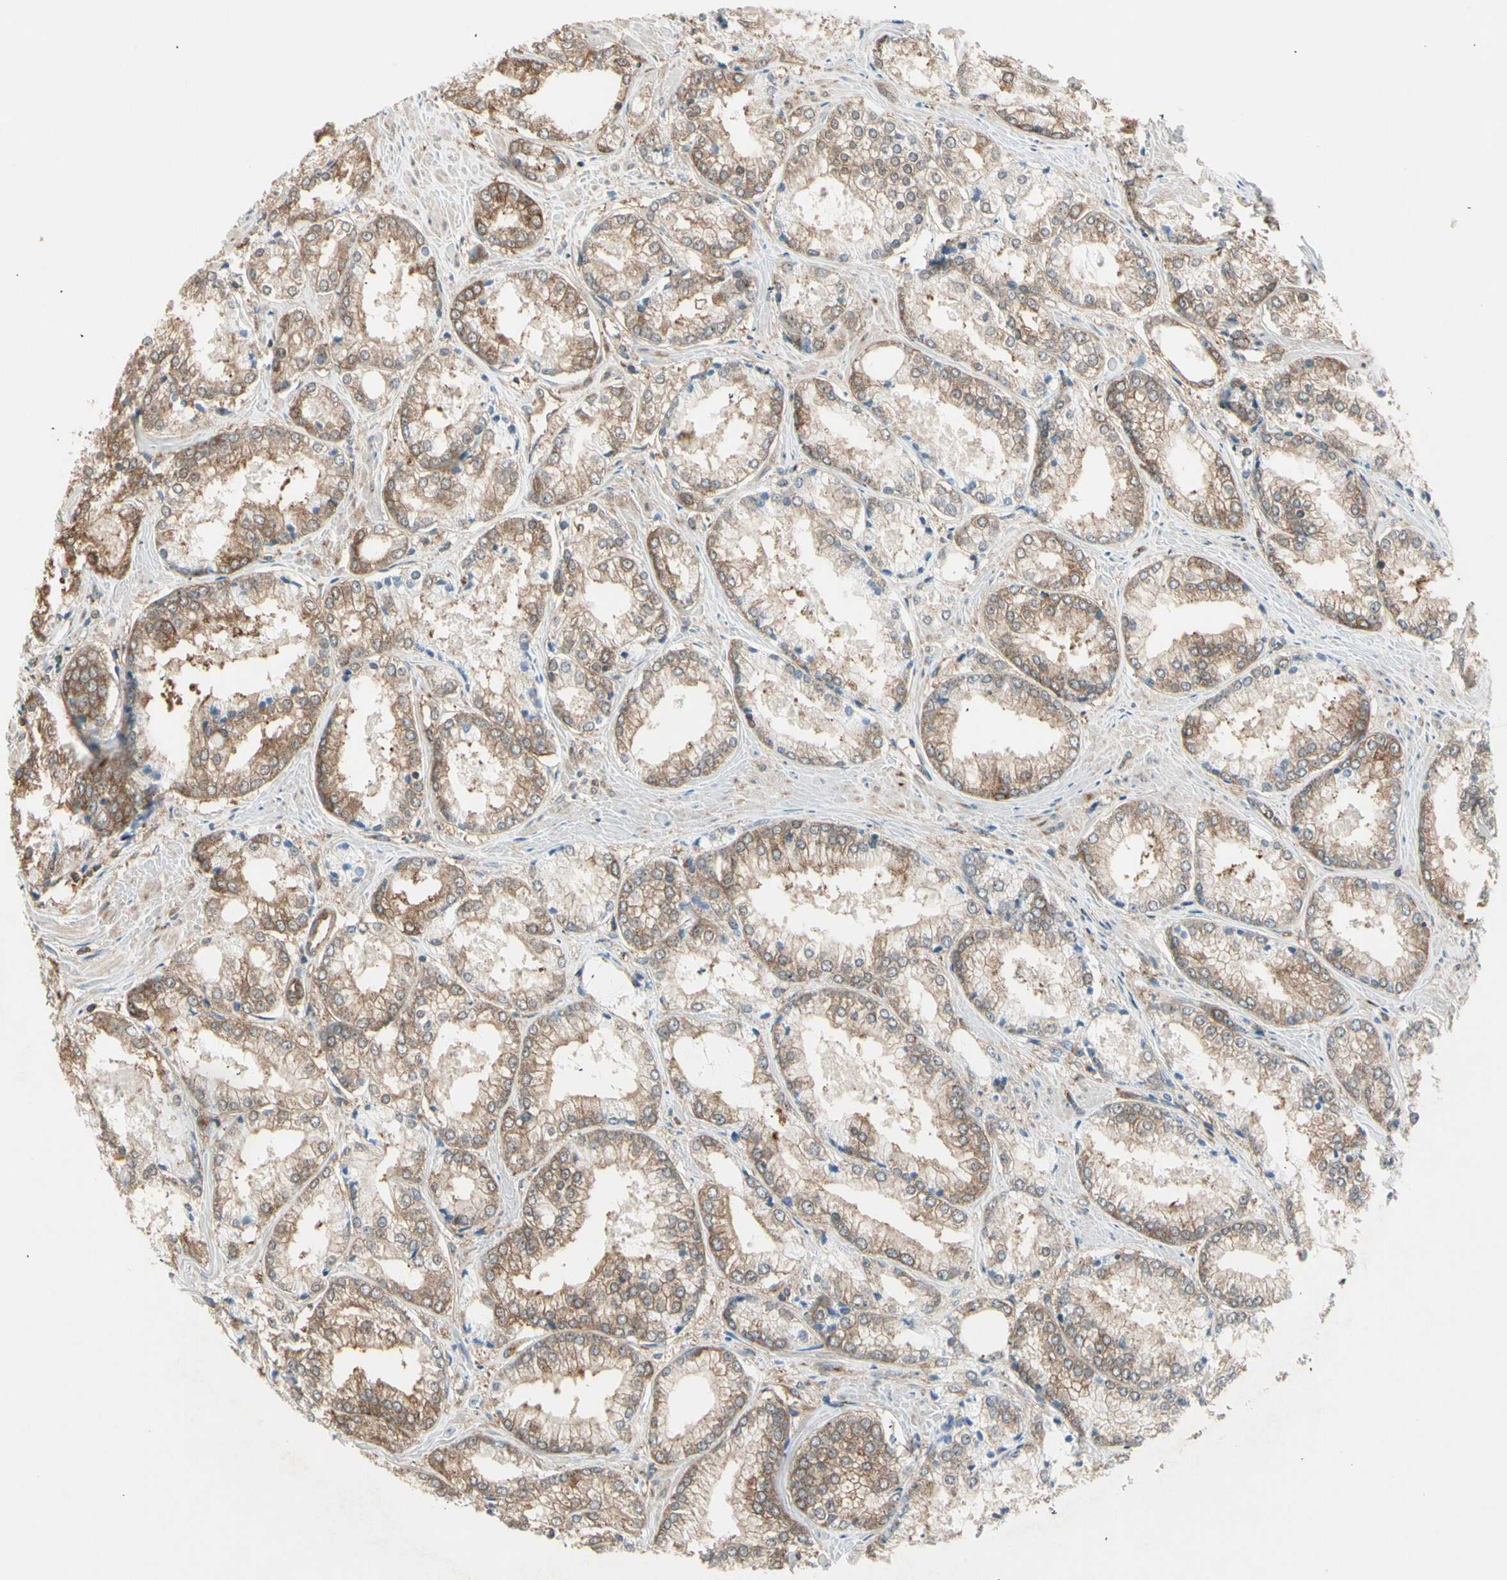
{"staining": {"intensity": "moderate", "quantity": ">75%", "location": "cytoplasmic/membranous"}, "tissue": "prostate cancer", "cell_type": "Tumor cells", "image_type": "cancer", "snomed": [{"axis": "morphology", "description": "Adenocarcinoma, Low grade"}, {"axis": "topography", "description": "Prostate"}], "caption": "IHC photomicrograph of neoplastic tissue: prostate cancer (low-grade adenocarcinoma) stained using immunohistochemistry (IHC) exhibits medium levels of moderate protein expression localized specifically in the cytoplasmic/membranous of tumor cells, appearing as a cytoplasmic/membranous brown color.", "gene": "OXSR1", "patient": {"sex": "male", "age": 64}}